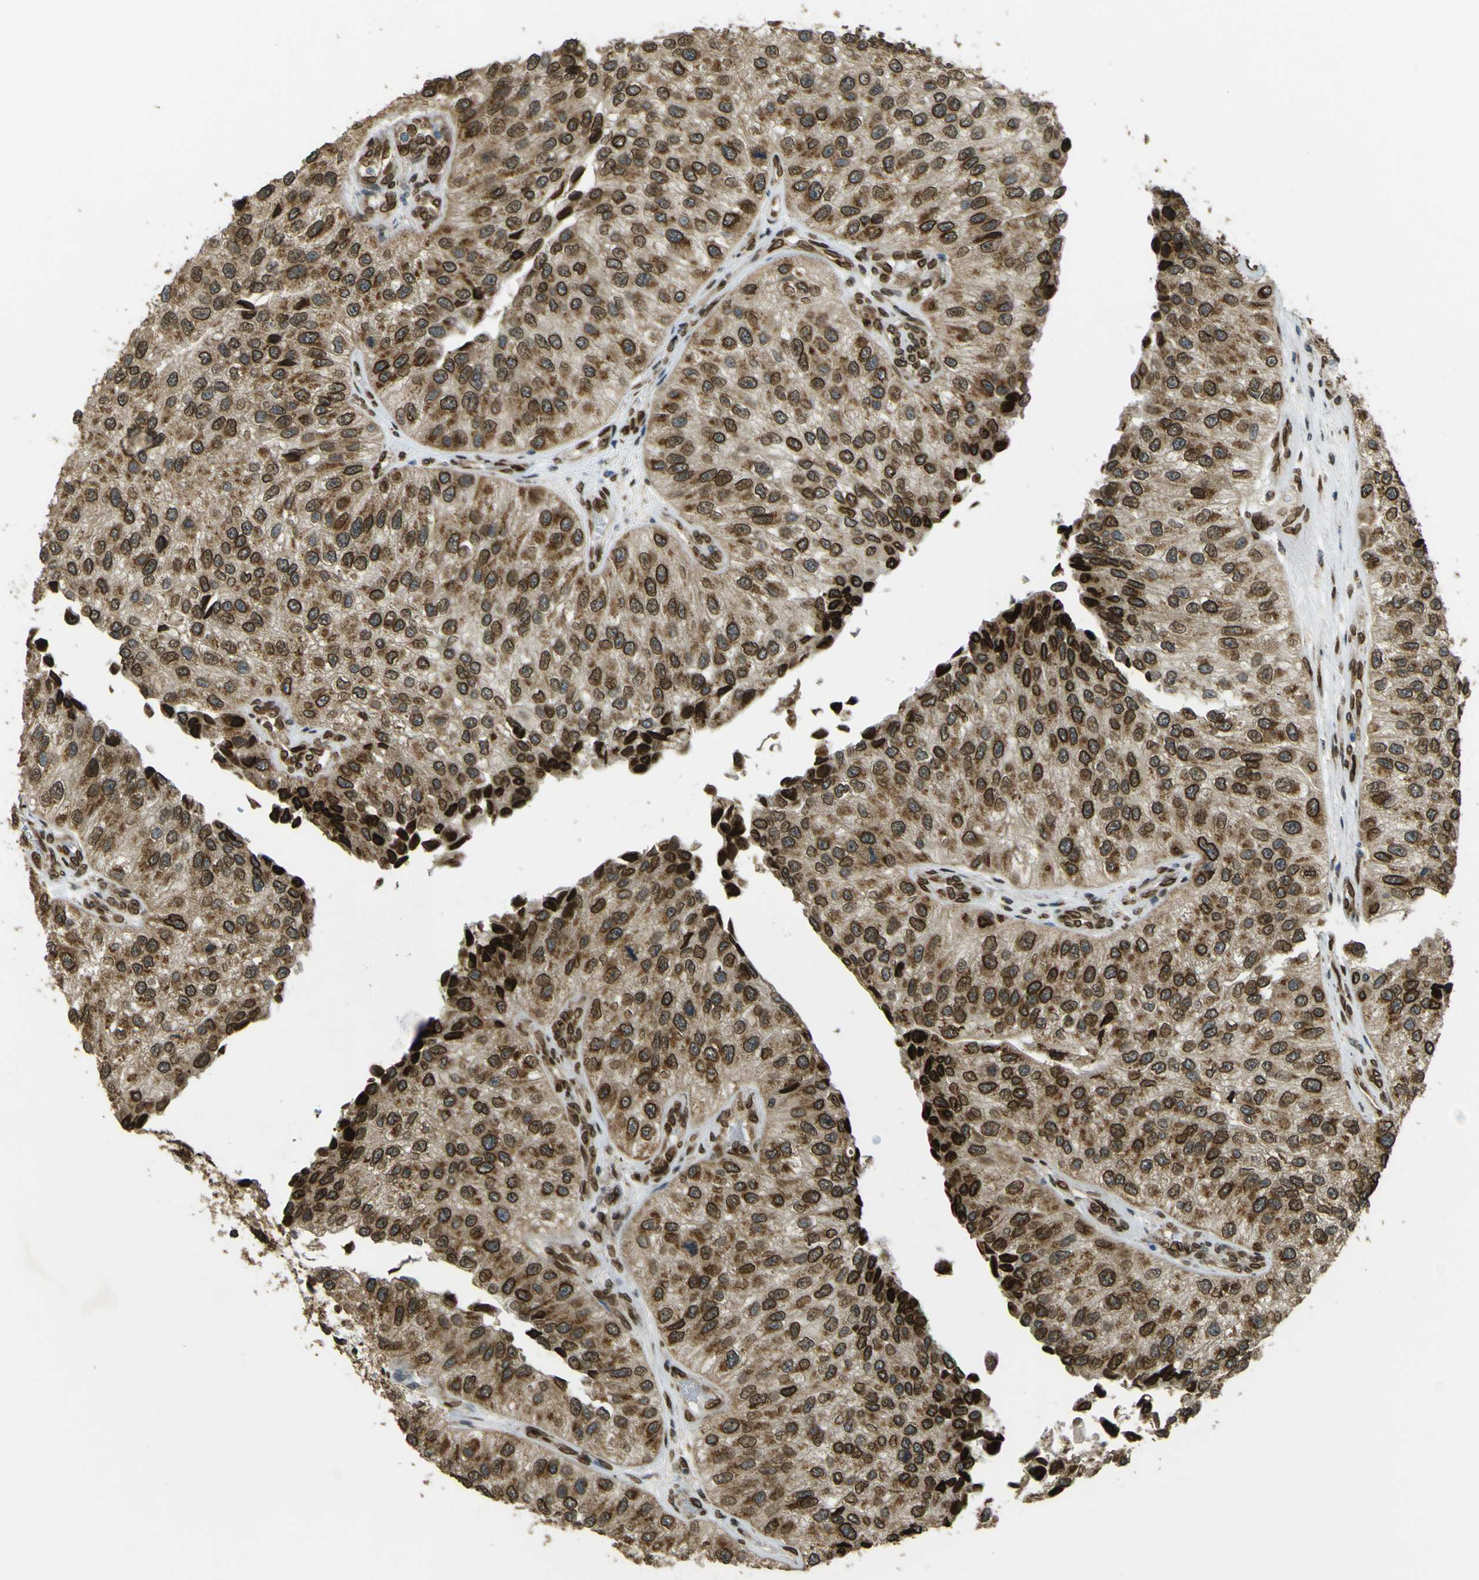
{"staining": {"intensity": "moderate", "quantity": ">75%", "location": "cytoplasmic/membranous,nuclear"}, "tissue": "urothelial cancer", "cell_type": "Tumor cells", "image_type": "cancer", "snomed": [{"axis": "morphology", "description": "Urothelial carcinoma, High grade"}, {"axis": "topography", "description": "Kidney"}, {"axis": "topography", "description": "Urinary bladder"}], "caption": "Immunohistochemistry of human urothelial cancer exhibits medium levels of moderate cytoplasmic/membranous and nuclear positivity in about >75% of tumor cells.", "gene": "GALNT1", "patient": {"sex": "male", "age": 77}}